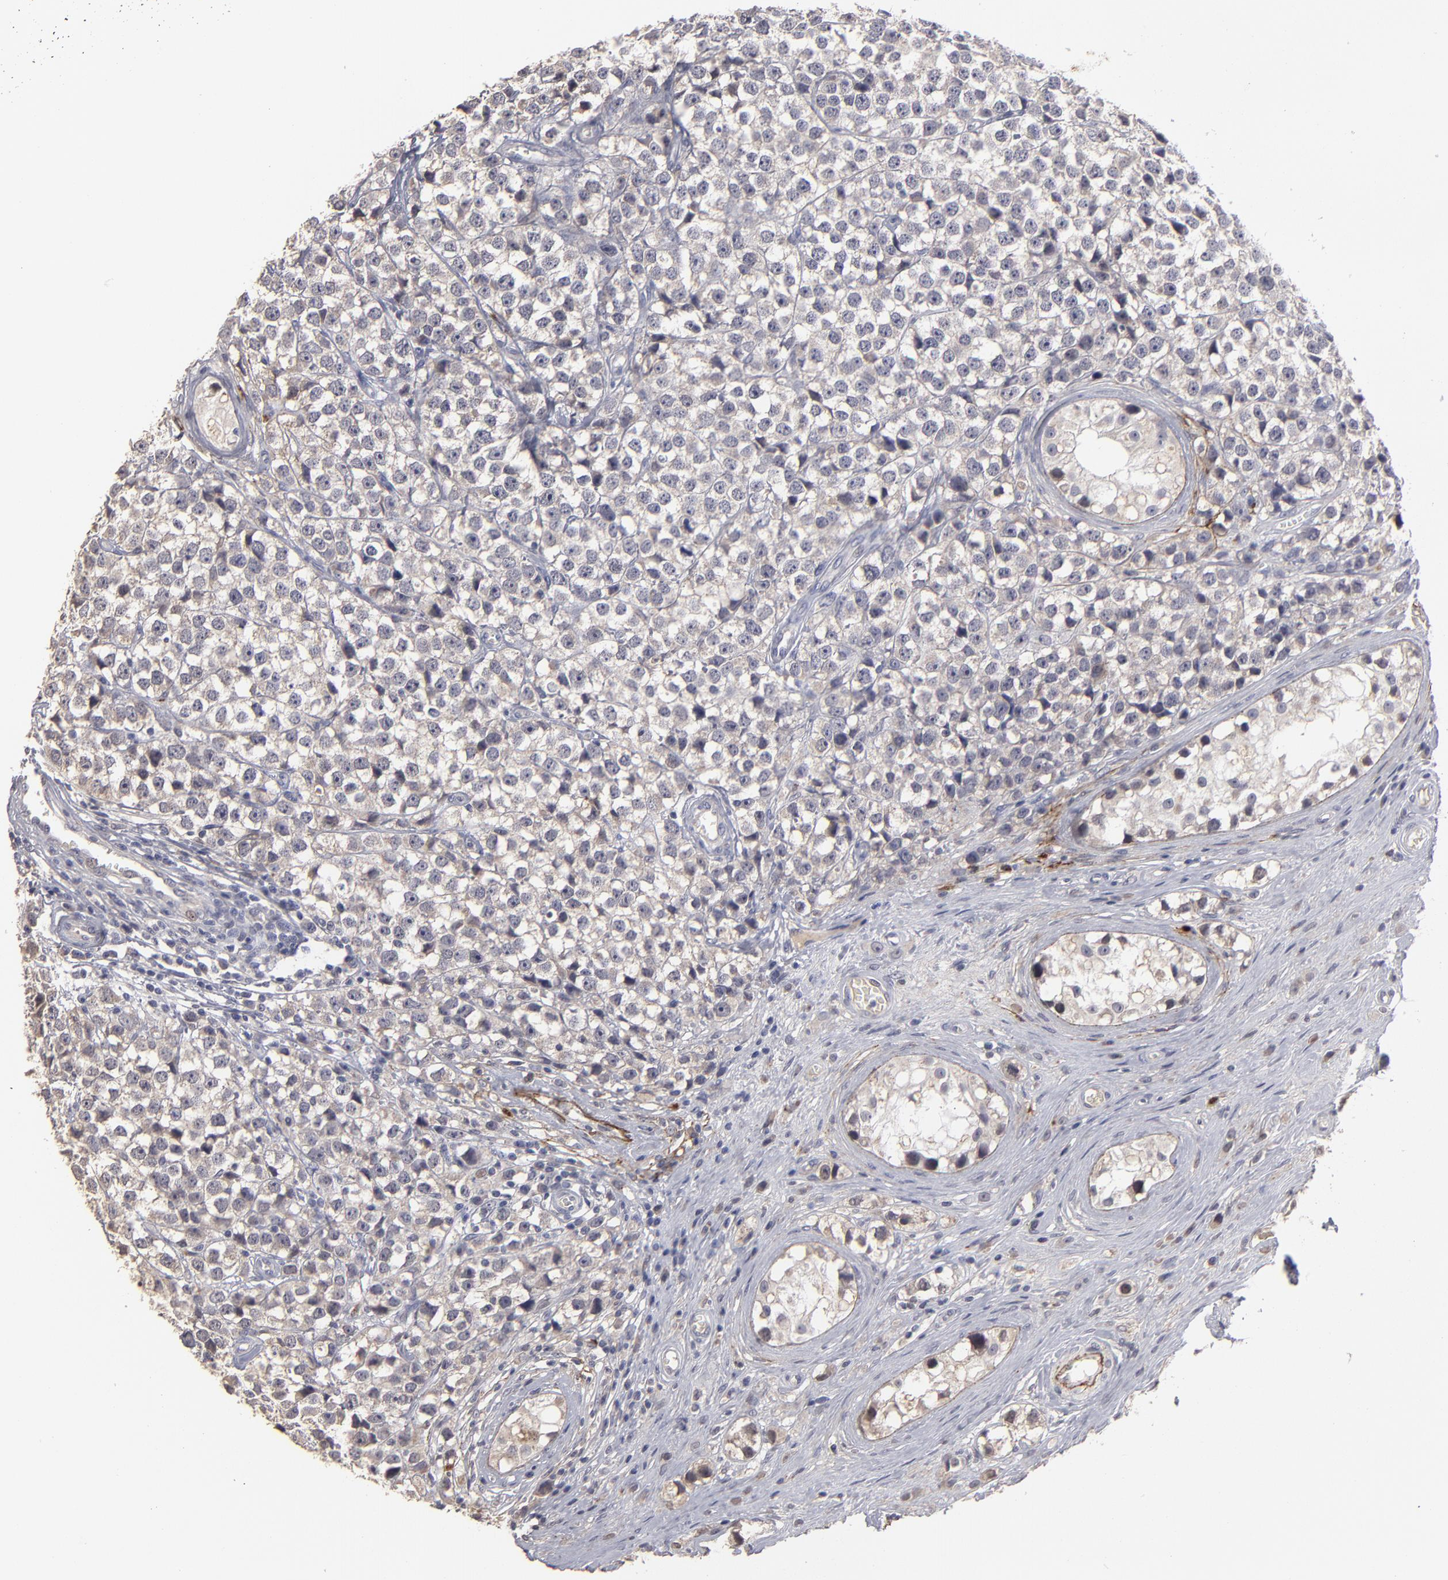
{"staining": {"intensity": "negative", "quantity": "none", "location": "none"}, "tissue": "testis cancer", "cell_type": "Tumor cells", "image_type": "cancer", "snomed": [{"axis": "morphology", "description": "Seminoma, NOS"}, {"axis": "topography", "description": "Testis"}], "caption": "IHC histopathology image of neoplastic tissue: testis seminoma stained with DAB (3,3'-diaminobenzidine) reveals no significant protein expression in tumor cells.", "gene": "GPM6B", "patient": {"sex": "male", "age": 25}}